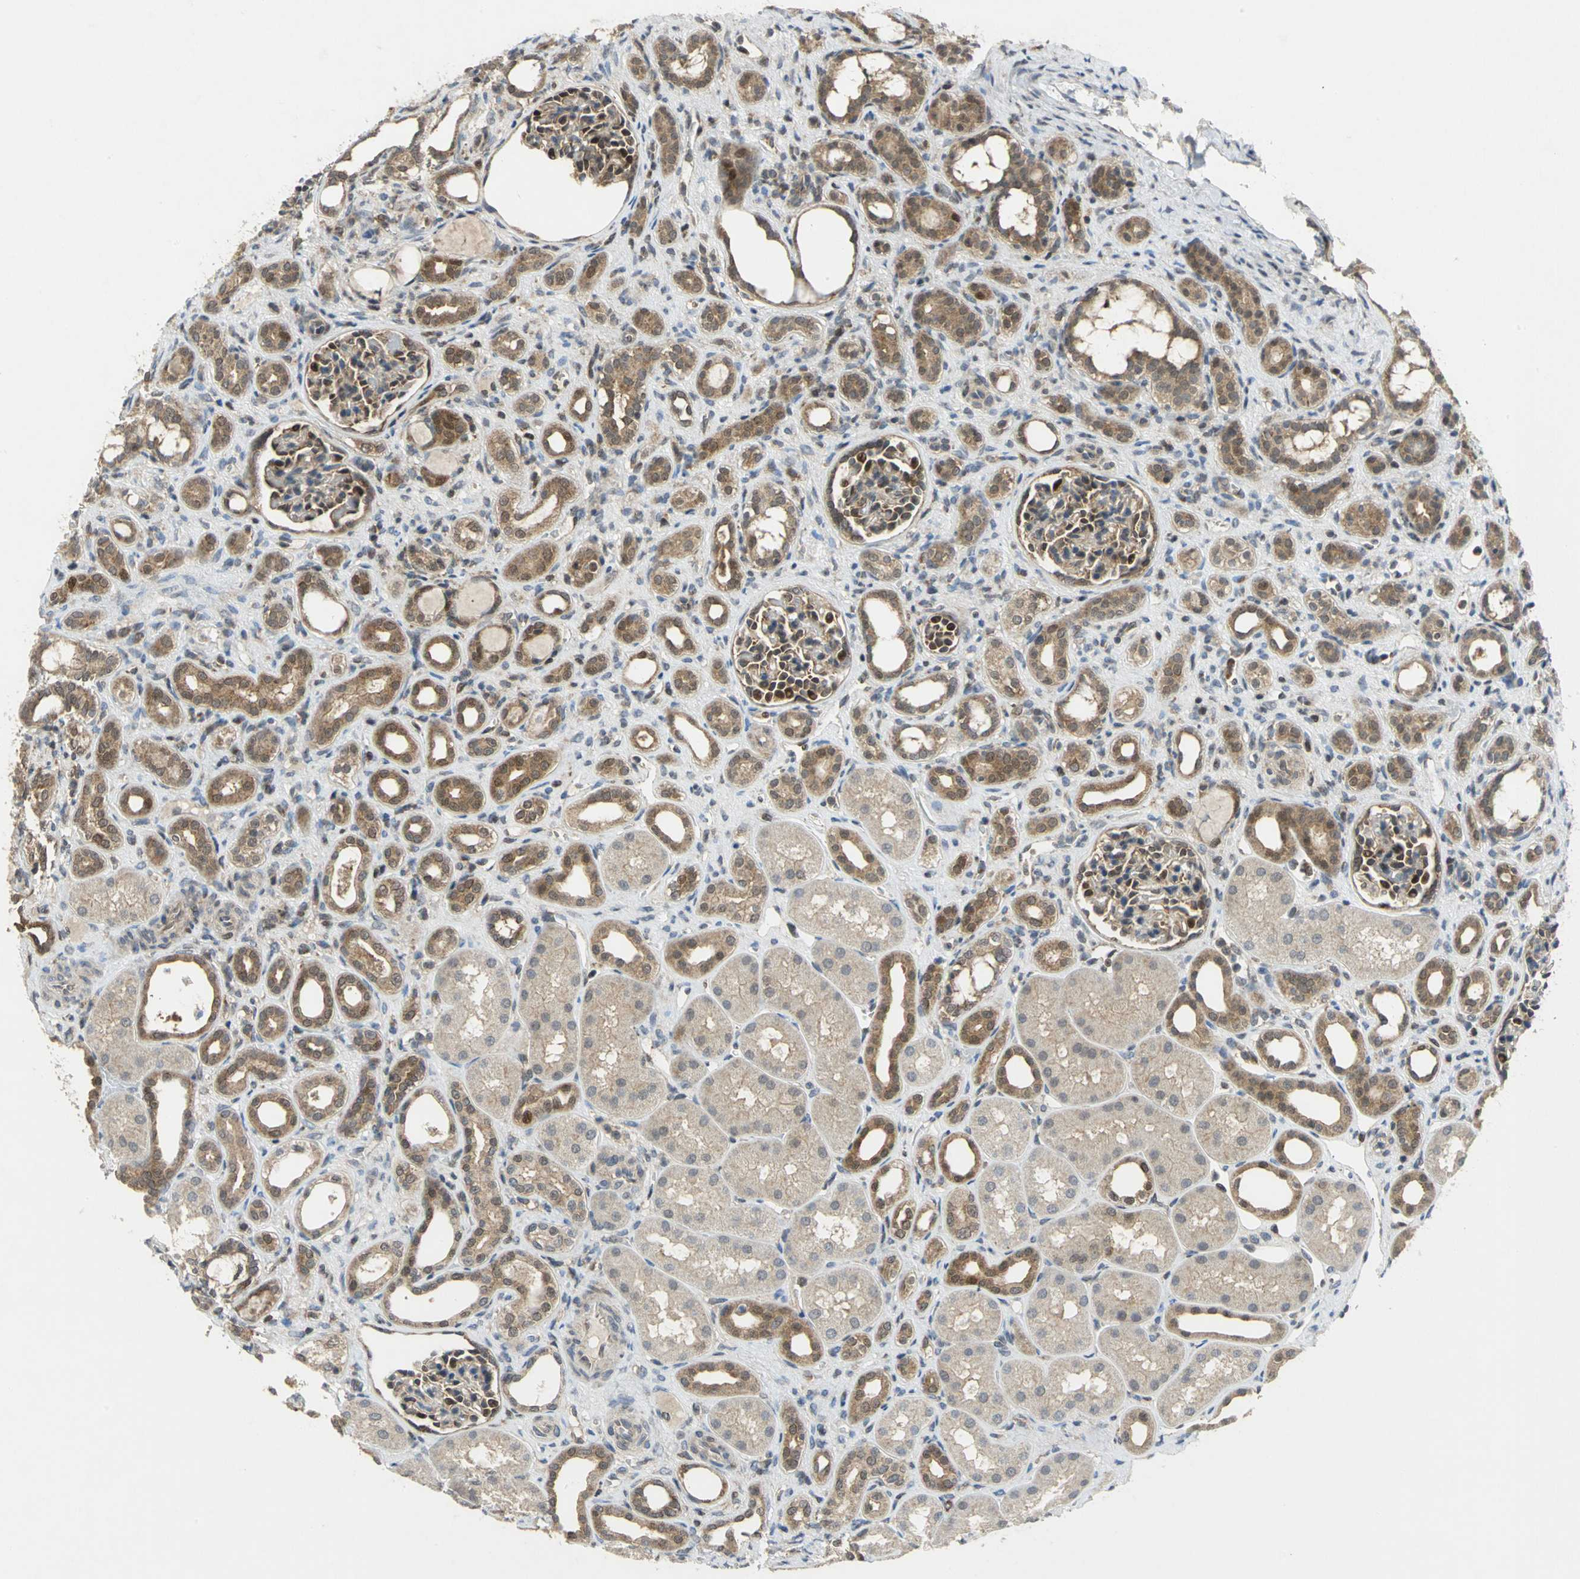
{"staining": {"intensity": "moderate", "quantity": "25%-75%", "location": "nuclear"}, "tissue": "kidney", "cell_type": "Cells in glomeruli", "image_type": "normal", "snomed": [{"axis": "morphology", "description": "Normal tissue, NOS"}, {"axis": "topography", "description": "Kidney"}], "caption": "Cells in glomeruli show medium levels of moderate nuclear expression in about 25%-75% of cells in benign human kidney.", "gene": "PPIA", "patient": {"sex": "male", "age": 7}}